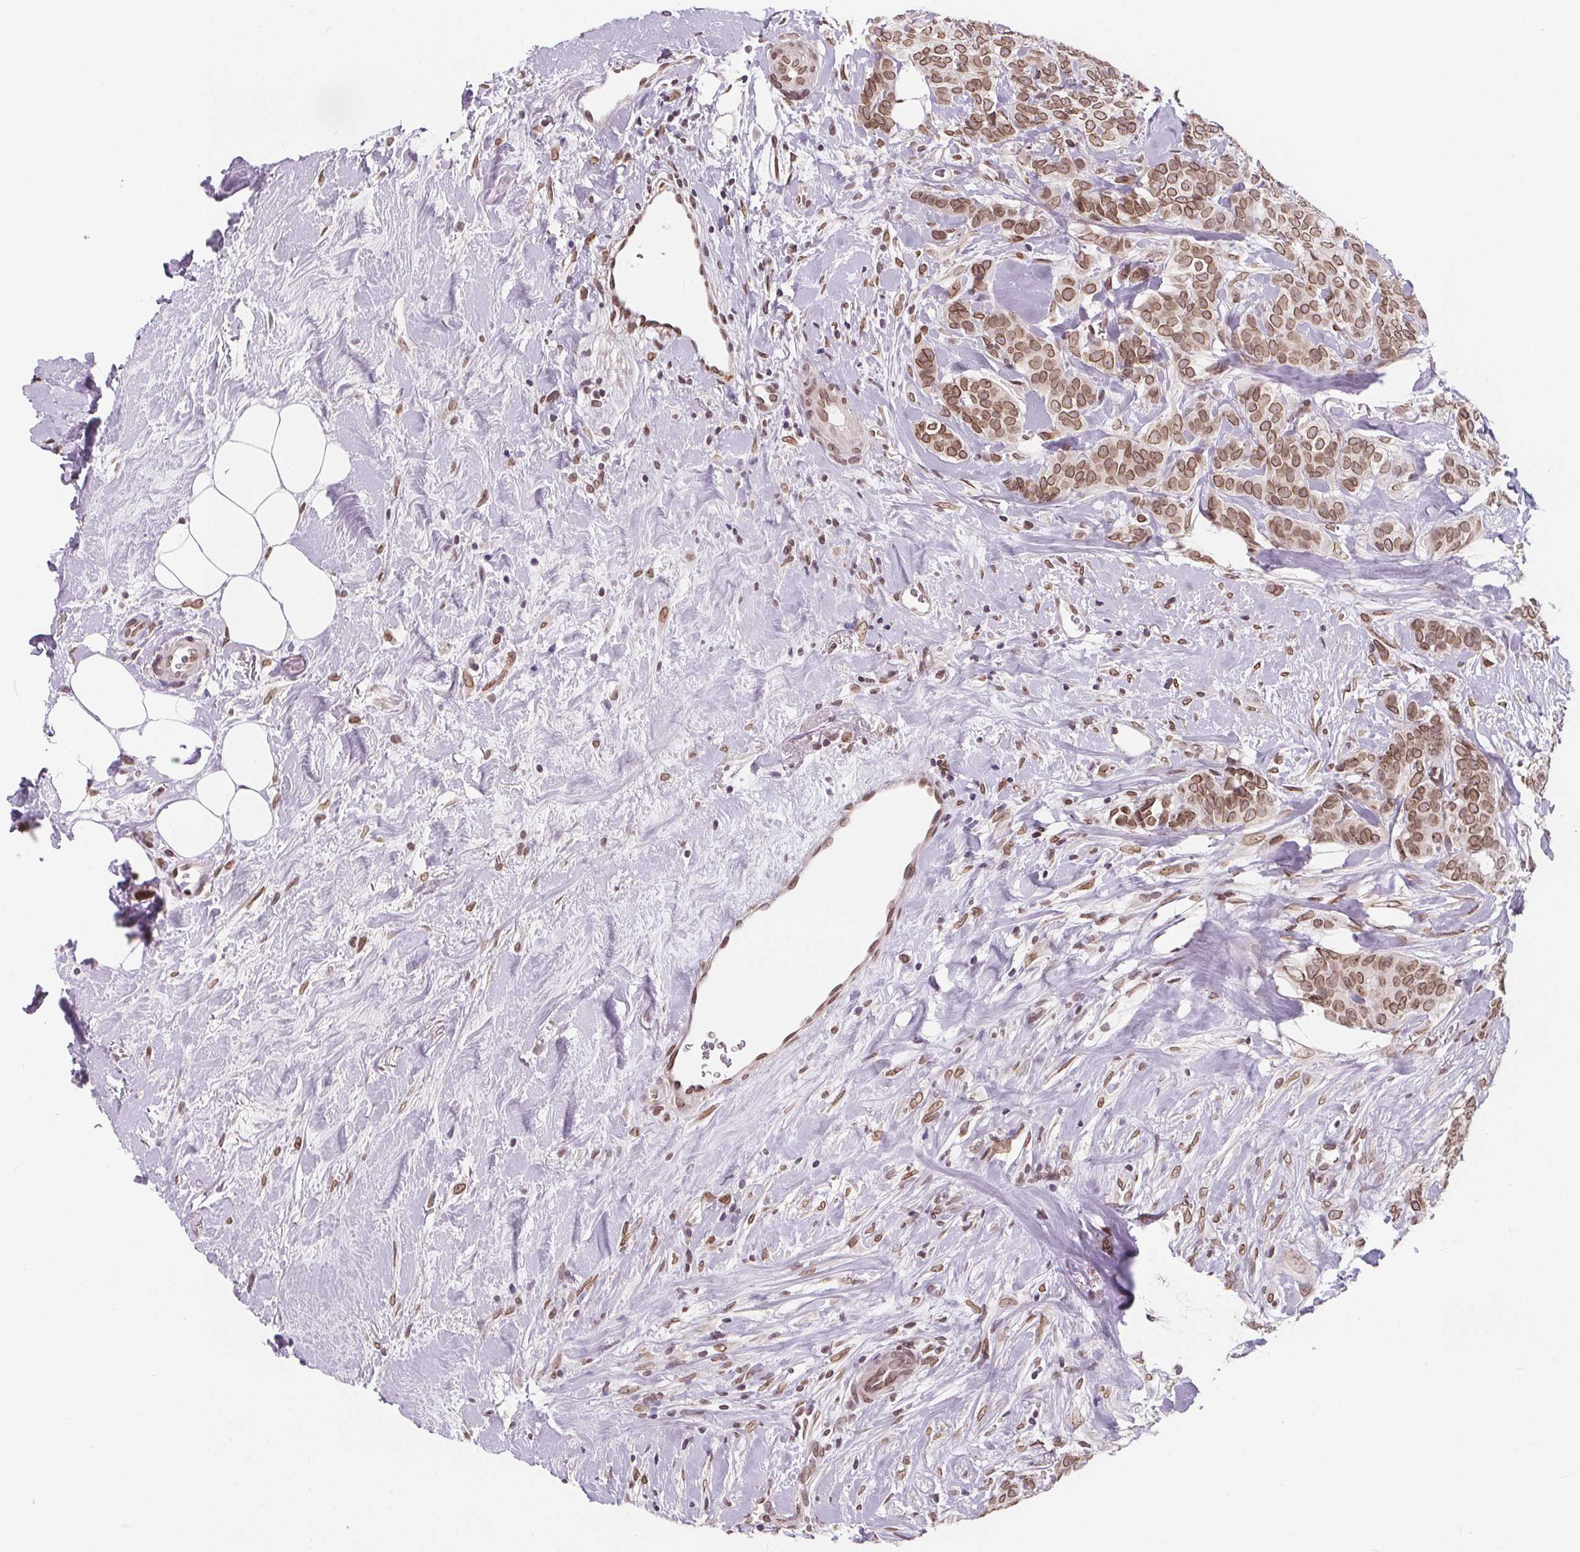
{"staining": {"intensity": "moderate", "quantity": ">75%", "location": "cytoplasmic/membranous,nuclear"}, "tissue": "breast cancer", "cell_type": "Tumor cells", "image_type": "cancer", "snomed": [{"axis": "morphology", "description": "Duct carcinoma"}, {"axis": "topography", "description": "Breast"}], "caption": "This is an image of immunohistochemistry staining of breast cancer, which shows moderate expression in the cytoplasmic/membranous and nuclear of tumor cells.", "gene": "TTC39C", "patient": {"sex": "female", "age": 84}}